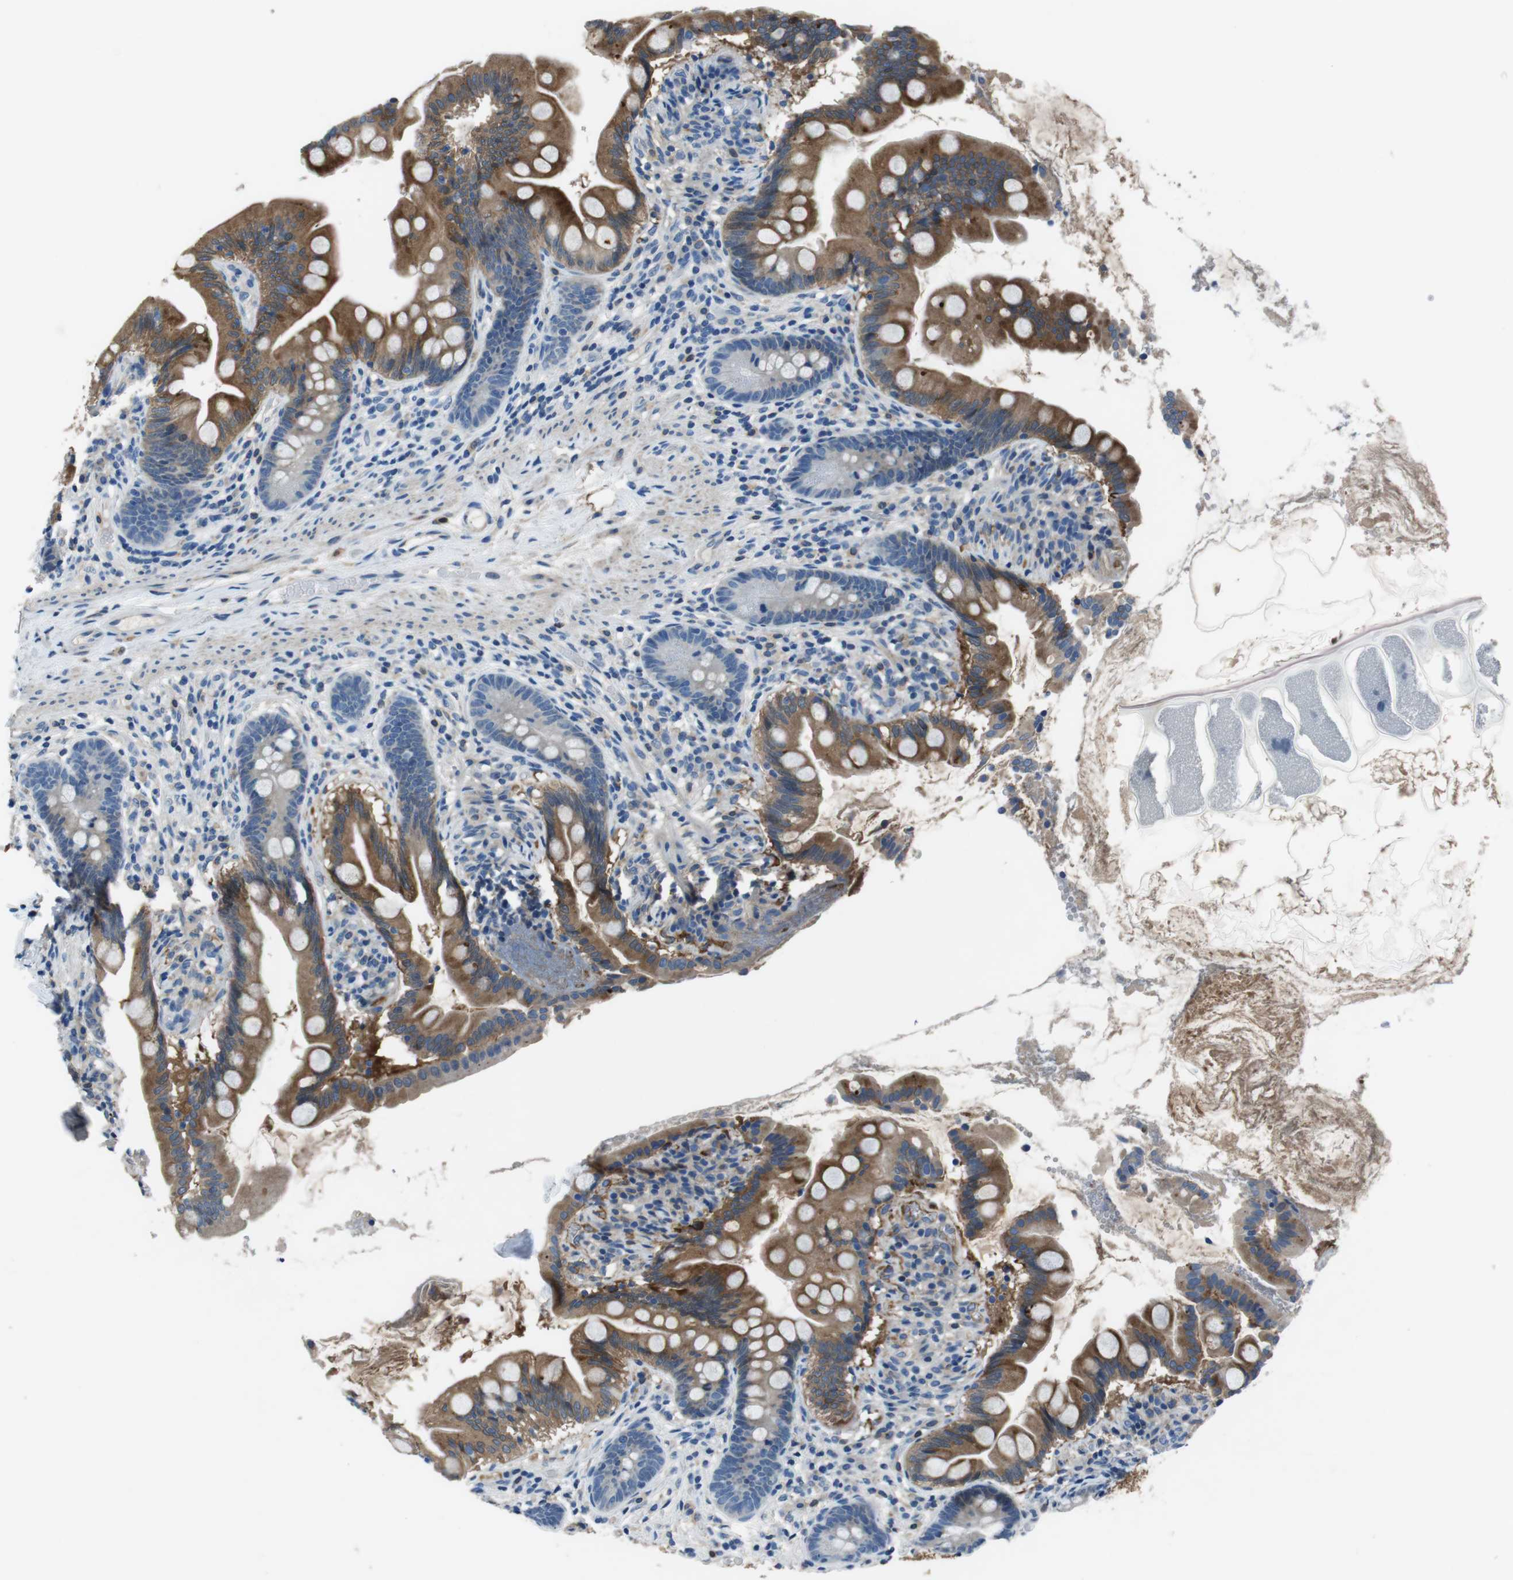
{"staining": {"intensity": "moderate", "quantity": ">75%", "location": "cytoplasmic/membranous"}, "tissue": "small intestine", "cell_type": "Glandular cells", "image_type": "normal", "snomed": [{"axis": "morphology", "description": "Normal tissue, NOS"}, {"axis": "topography", "description": "Small intestine"}], "caption": "Unremarkable small intestine exhibits moderate cytoplasmic/membranous staining in approximately >75% of glandular cells (IHC, brightfield microscopy, high magnification)..", "gene": "TULP3", "patient": {"sex": "female", "age": 56}}